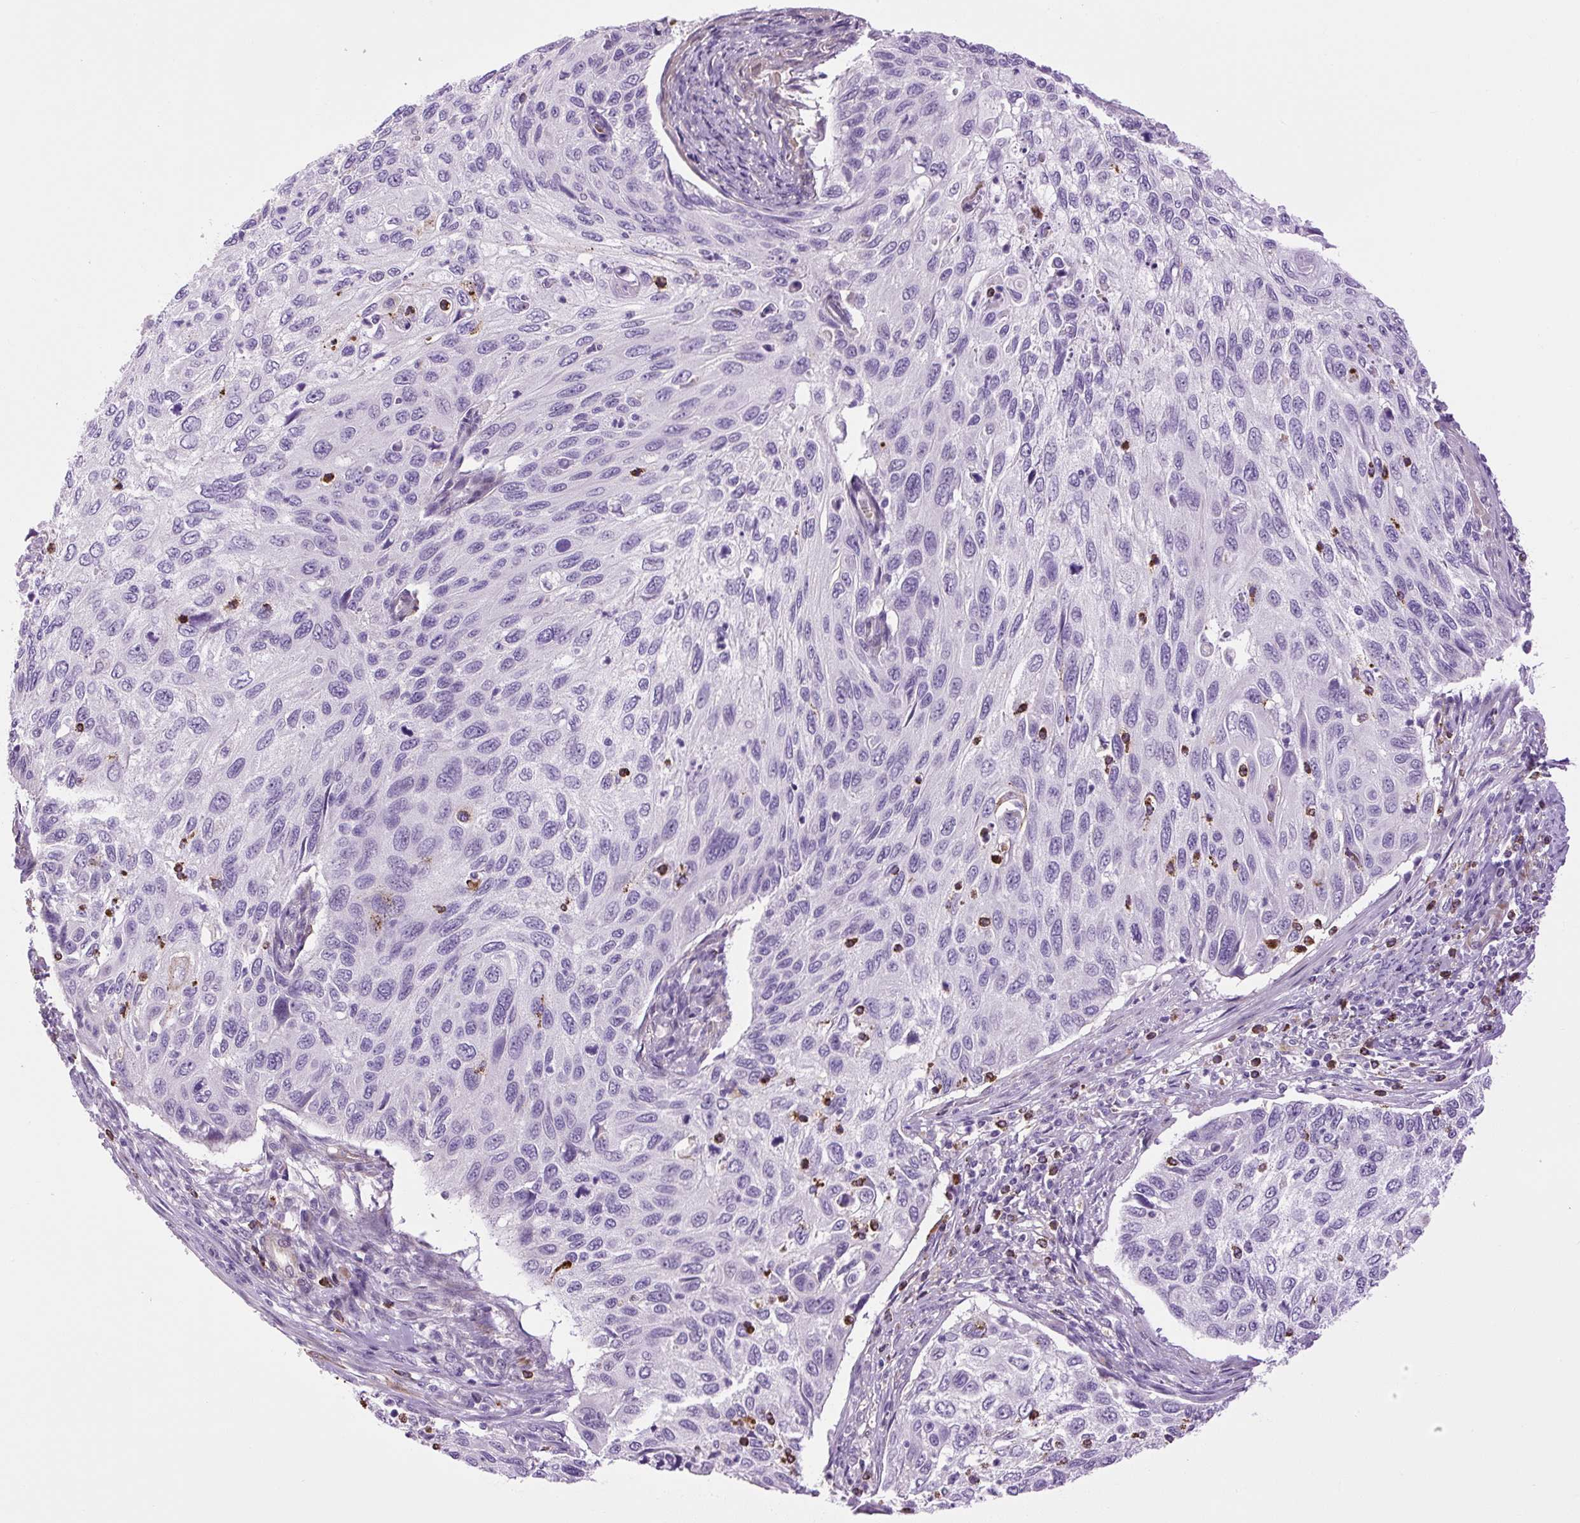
{"staining": {"intensity": "negative", "quantity": "none", "location": "none"}, "tissue": "cervical cancer", "cell_type": "Tumor cells", "image_type": "cancer", "snomed": [{"axis": "morphology", "description": "Squamous cell carcinoma, NOS"}, {"axis": "topography", "description": "Cervix"}], "caption": "High power microscopy micrograph of an IHC photomicrograph of cervical cancer (squamous cell carcinoma), revealing no significant expression in tumor cells. (Brightfield microscopy of DAB (3,3'-diaminobenzidine) IHC at high magnification).", "gene": "VWA7", "patient": {"sex": "female", "age": 70}}